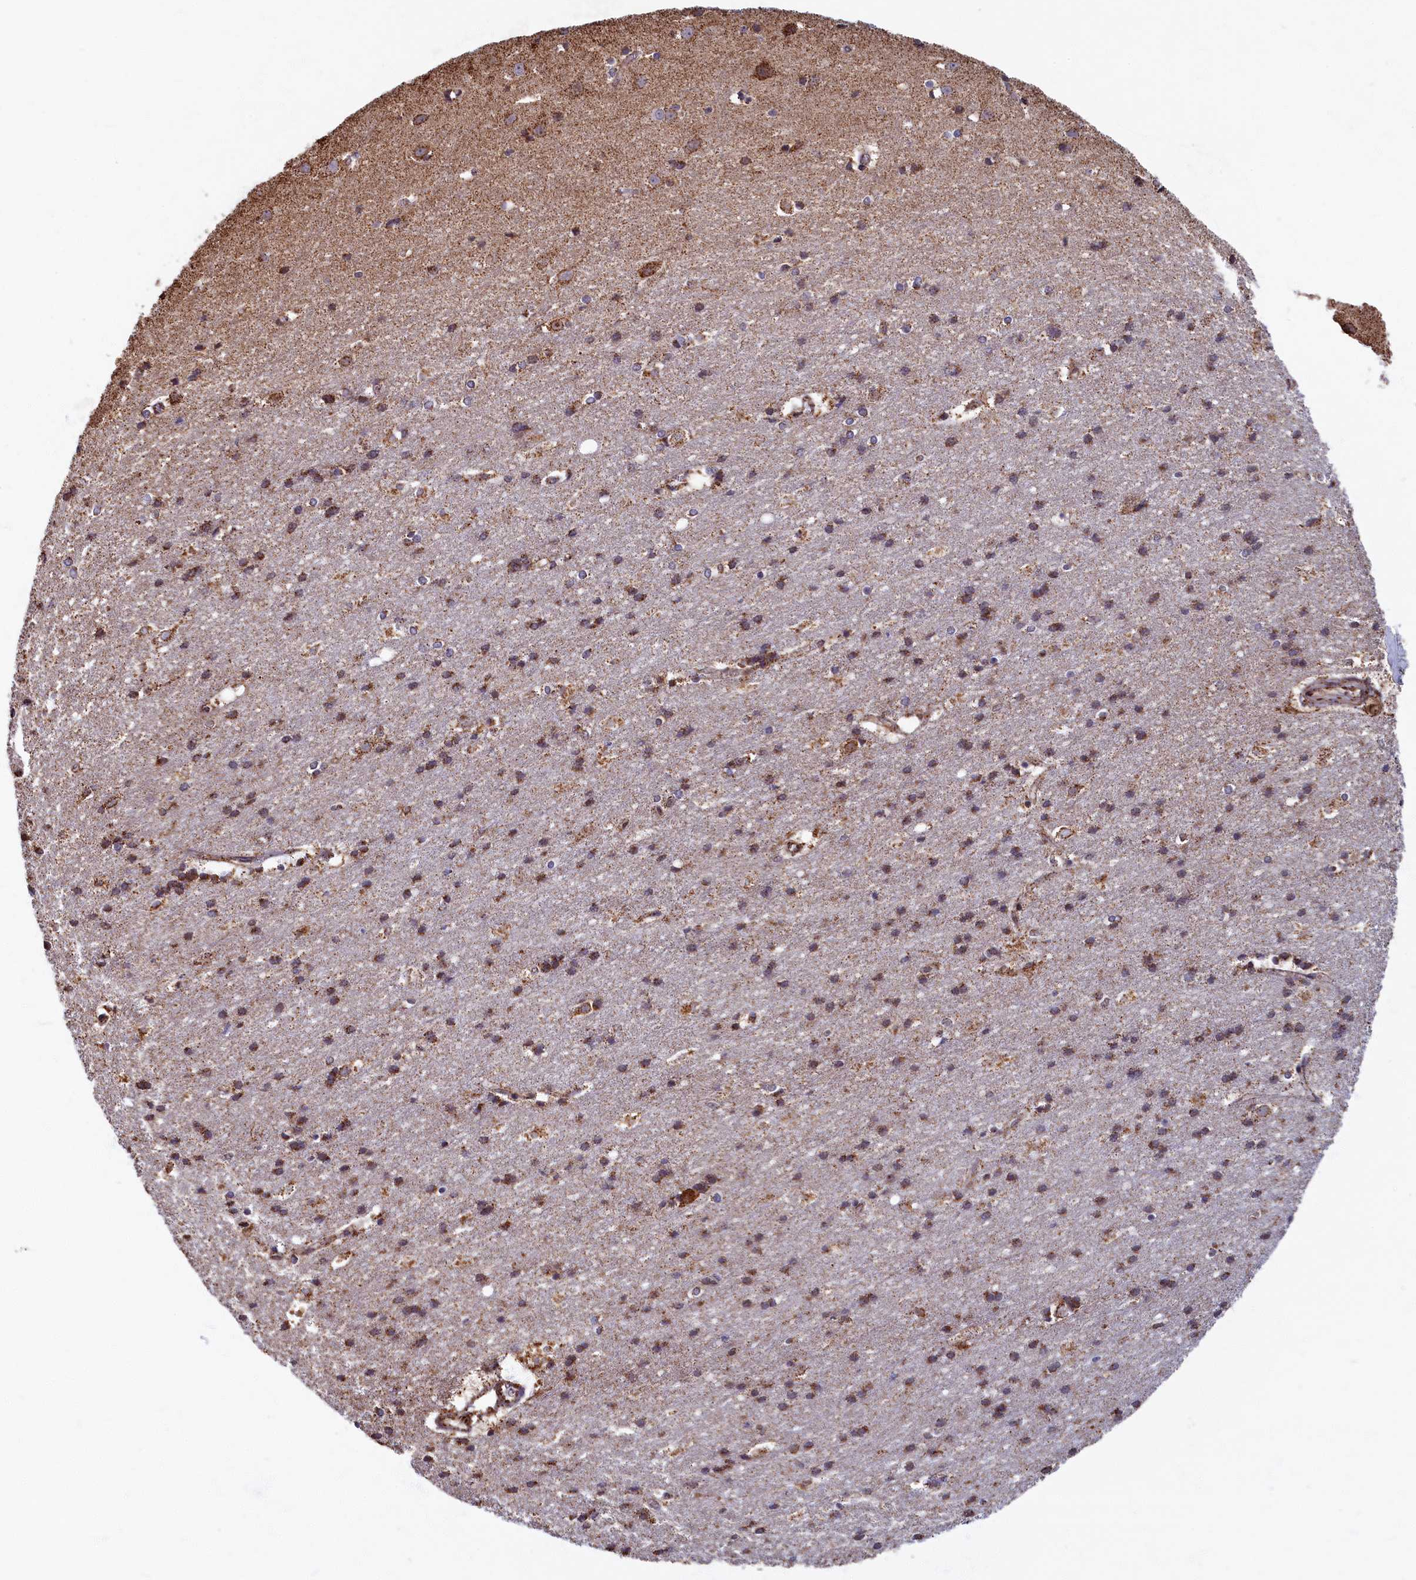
{"staining": {"intensity": "moderate", "quantity": "25%-75%", "location": "cytoplasmic/membranous"}, "tissue": "cerebral cortex", "cell_type": "Endothelial cells", "image_type": "normal", "snomed": [{"axis": "morphology", "description": "Normal tissue, NOS"}, {"axis": "topography", "description": "Cerebral cortex"}], "caption": "Protein analysis of normal cerebral cortex reveals moderate cytoplasmic/membranous positivity in about 25%-75% of endothelial cells.", "gene": "SPR", "patient": {"sex": "male", "age": 54}}